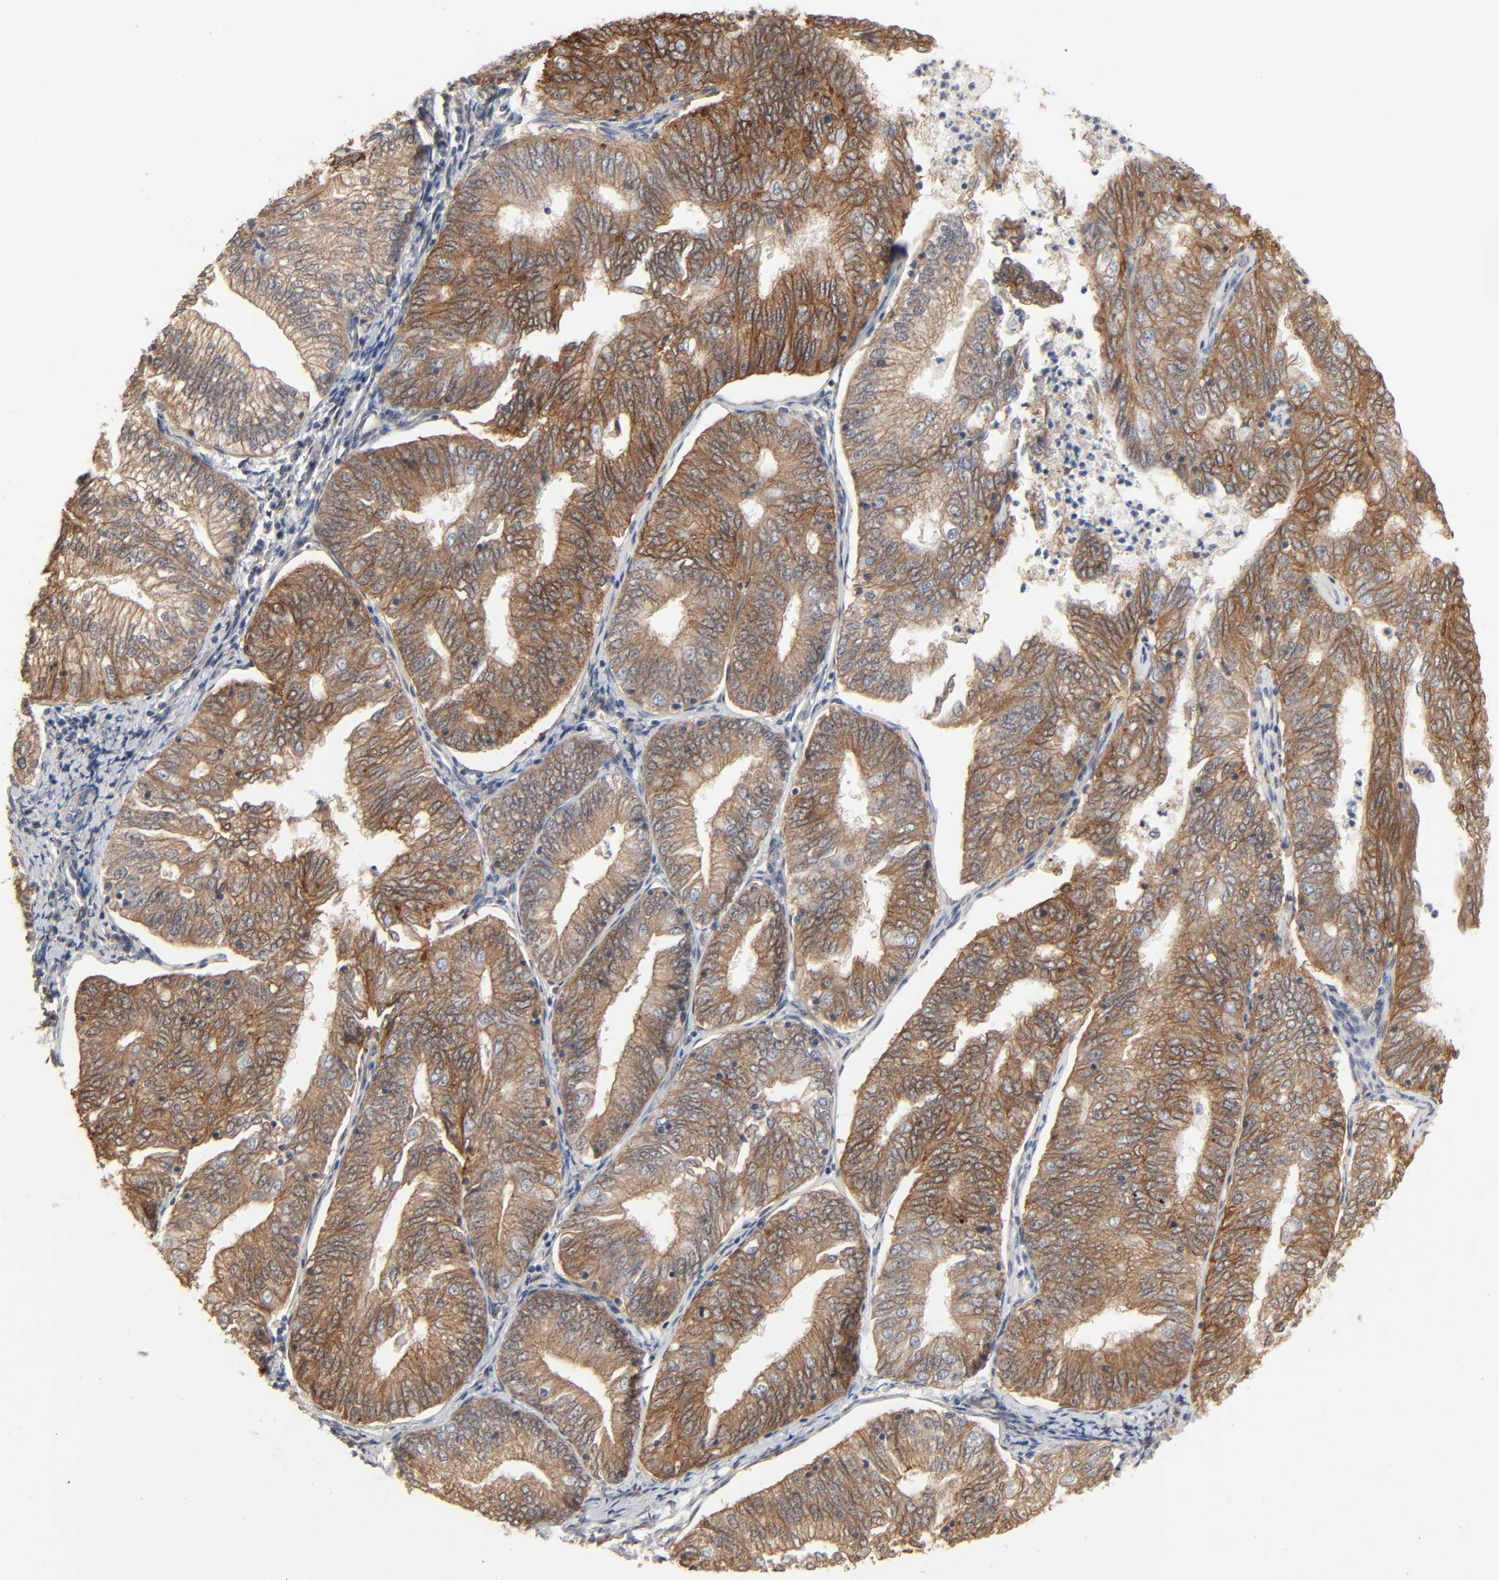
{"staining": {"intensity": "moderate", "quantity": ">75%", "location": "cytoplasmic/membranous"}, "tissue": "endometrial cancer", "cell_type": "Tumor cells", "image_type": "cancer", "snomed": [{"axis": "morphology", "description": "Adenocarcinoma, NOS"}, {"axis": "topography", "description": "Endometrium"}], "caption": "Immunohistochemistry histopathology image of neoplastic tissue: endometrial cancer (adenocarcinoma) stained using immunohistochemistry (IHC) shows medium levels of moderate protein expression localized specifically in the cytoplasmic/membranous of tumor cells, appearing as a cytoplasmic/membranous brown color.", "gene": "NDRG2", "patient": {"sex": "female", "age": 69}}